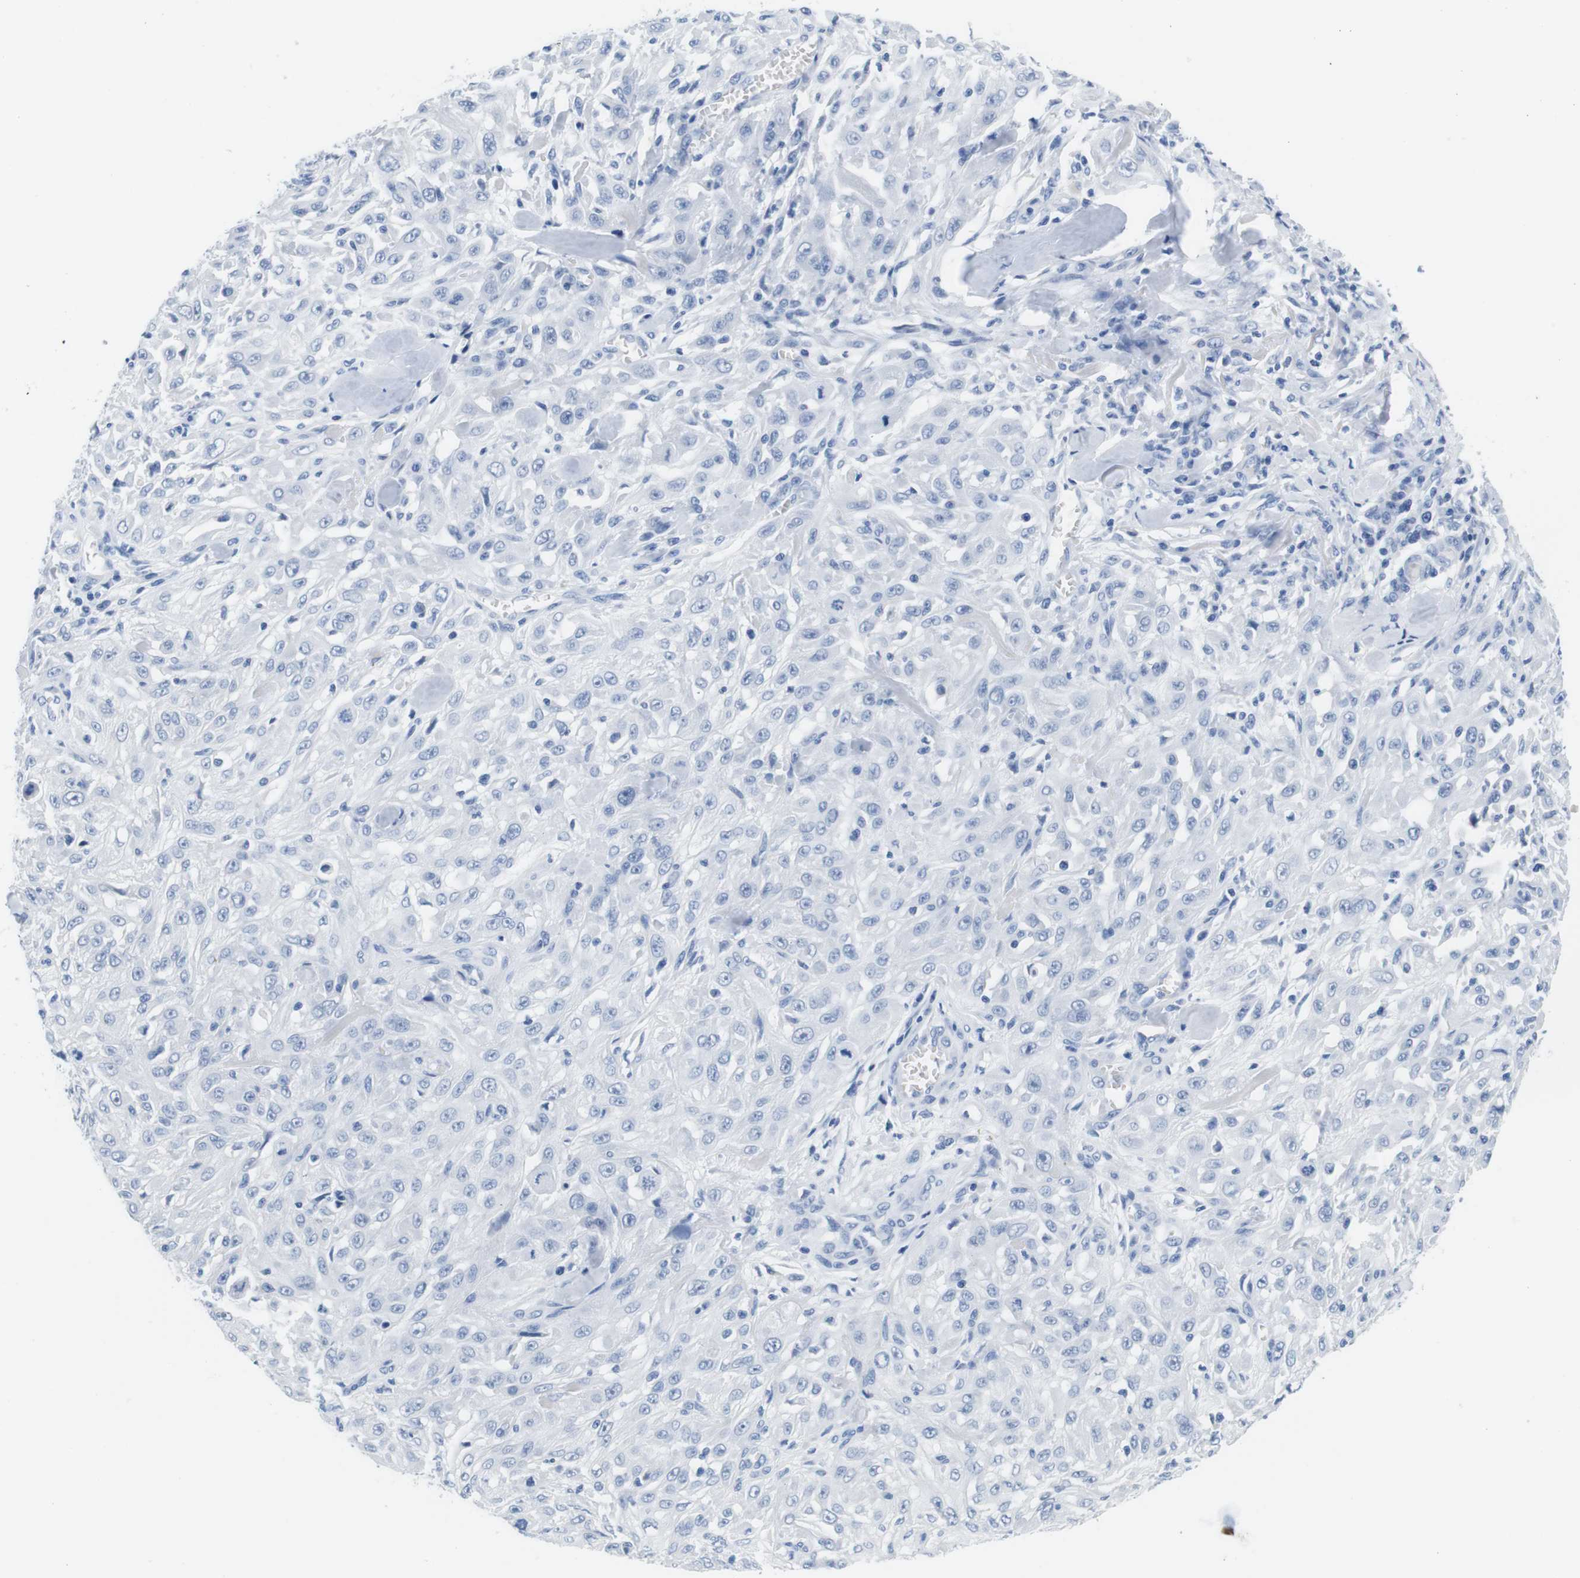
{"staining": {"intensity": "negative", "quantity": "none", "location": "none"}, "tissue": "skin cancer", "cell_type": "Tumor cells", "image_type": "cancer", "snomed": [{"axis": "morphology", "description": "Squamous cell carcinoma, NOS"}, {"axis": "morphology", "description": "Squamous cell carcinoma, metastatic, NOS"}, {"axis": "topography", "description": "Skin"}, {"axis": "topography", "description": "Lymph node"}], "caption": "High magnification brightfield microscopy of skin cancer stained with DAB (3,3'-diaminobenzidine) (brown) and counterstained with hematoxylin (blue): tumor cells show no significant staining. (DAB IHC with hematoxylin counter stain).", "gene": "MAP6", "patient": {"sex": "male", "age": 75}}